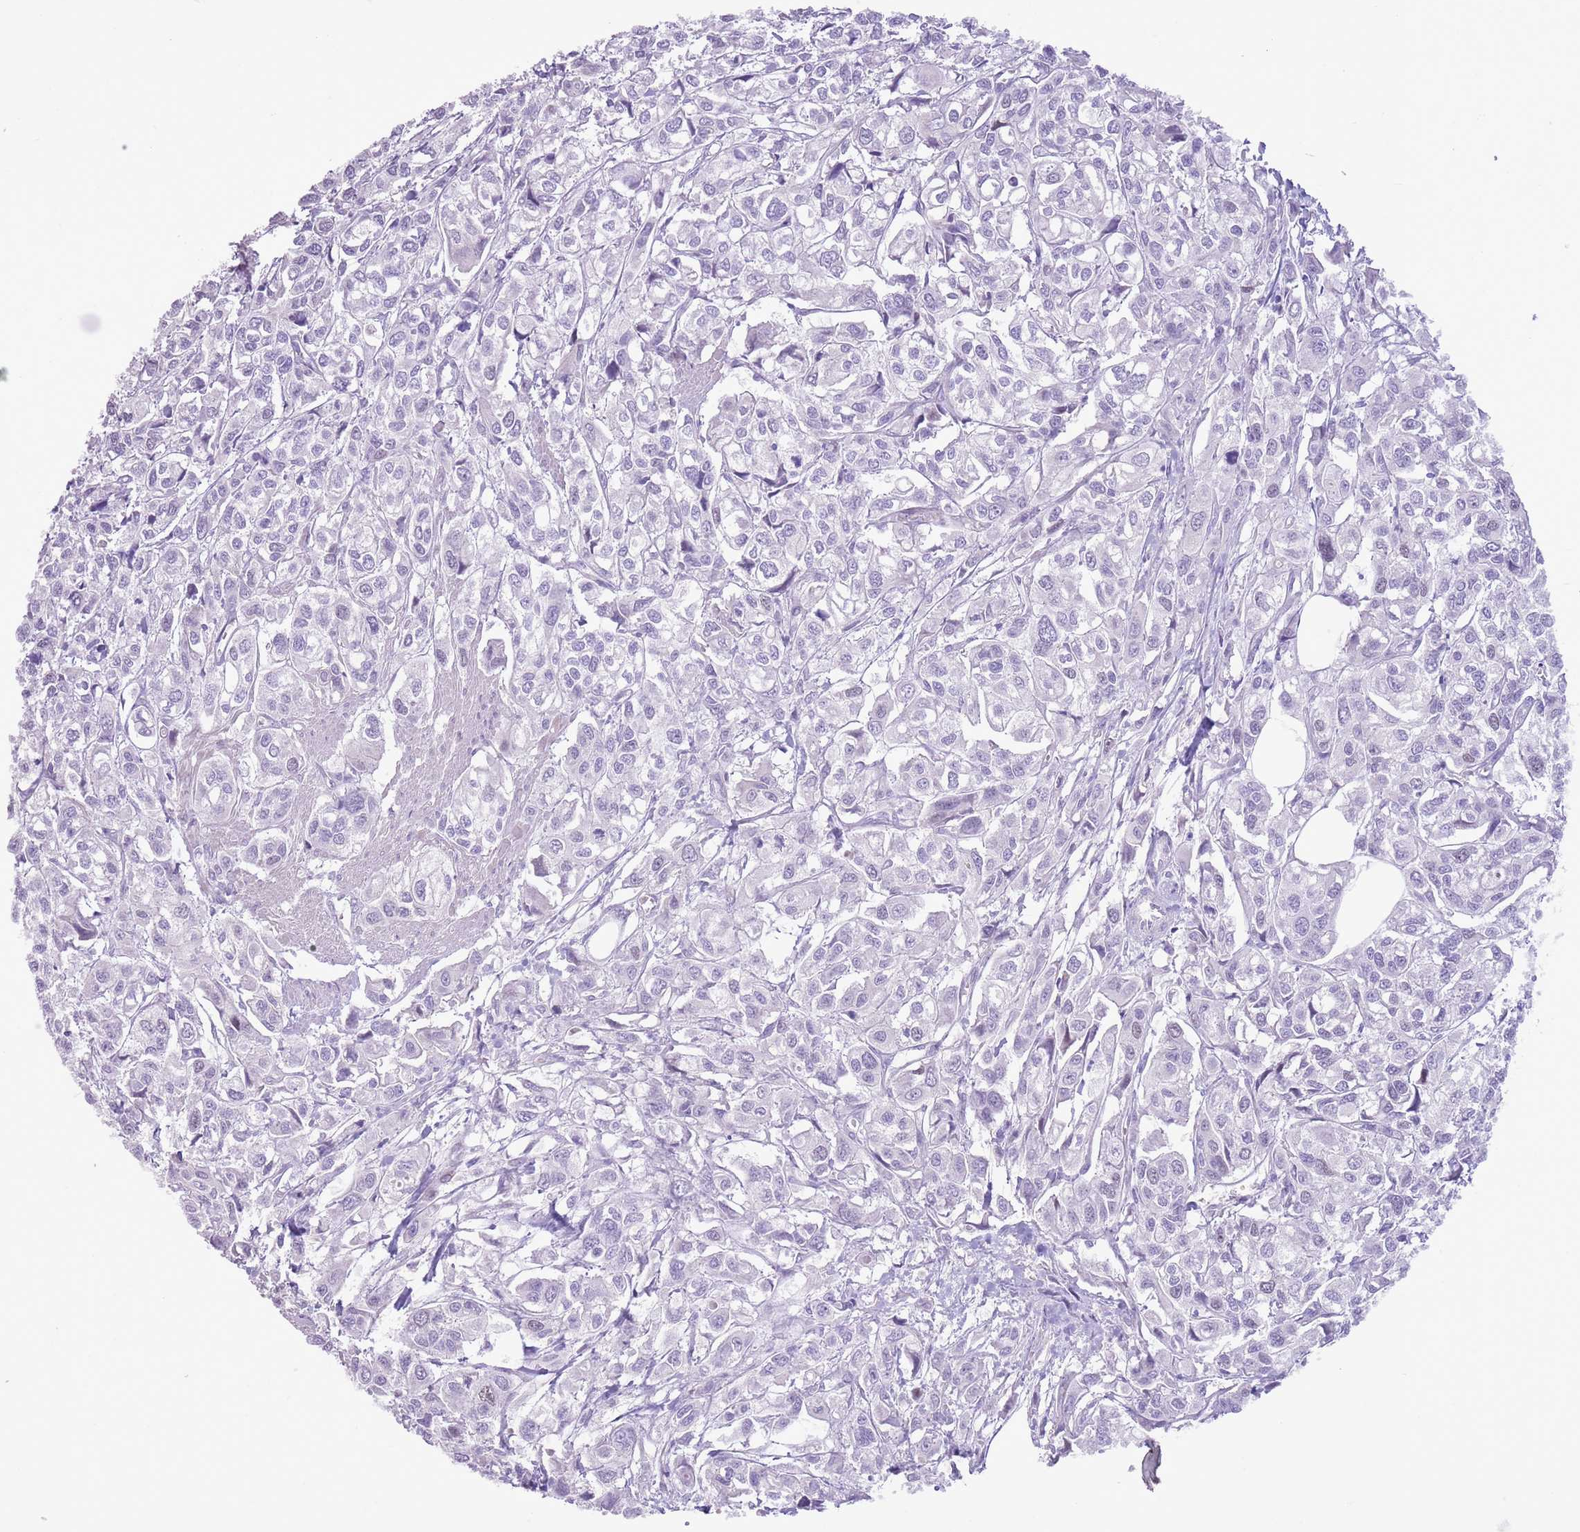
{"staining": {"intensity": "negative", "quantity": "none", "location": "none"}, "tissue": "urothelial cancer", "cell_type": "Tumor cells", "image_type": "cancer", "snomed": [{"axis": "morphology", "description": "Urothelial carcinoma, High grade"}, {"axis": "topography", "description": "Urinary bladder"}], "caption": "A photomicrograph of human urothelial carcinoma (high-grade) is negative for staining in tumor cells.", "gene": "GMNN", "patient": {"sex": "male", "age": 67}}